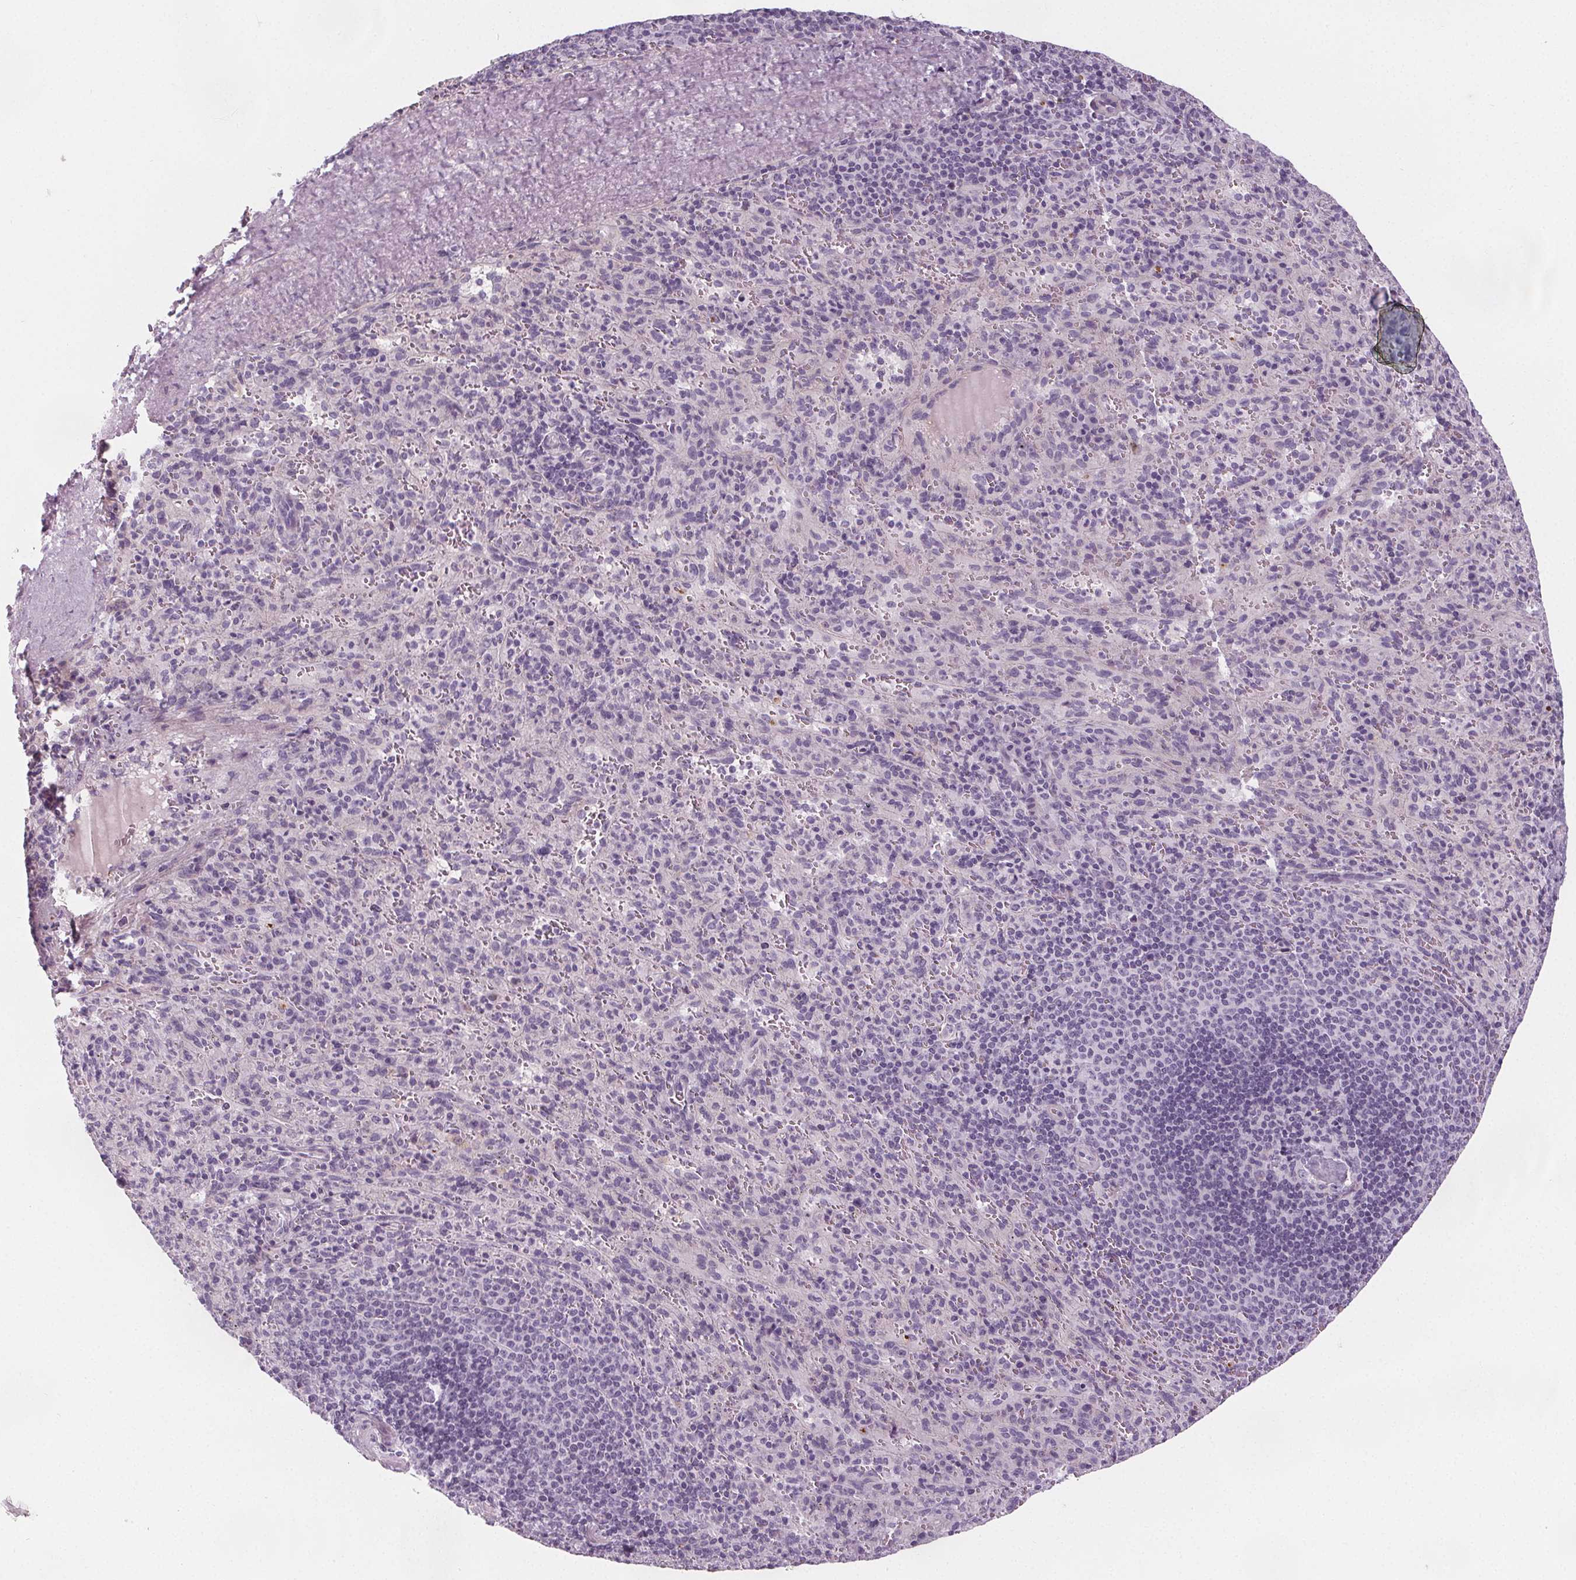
{"staining": {"intensity": "negative", "quantity": "none", "location": "none"}, "tissue": "spleen", "cell_type": "Cells in red pulp", "image_type": "normal", "snomed": [{"axis": "morphology", "description": "Normal tissue, NOS"}, {"axis": "topography", "description": "Spleen"}], "caption": "IHC photomicrograph of normal spleen: spleen stained with DAB demonstrates no significant protein expression in cells in red pulp.", "gene": "SLC5A12", "patient": {"sex": "male", "age": 57}}